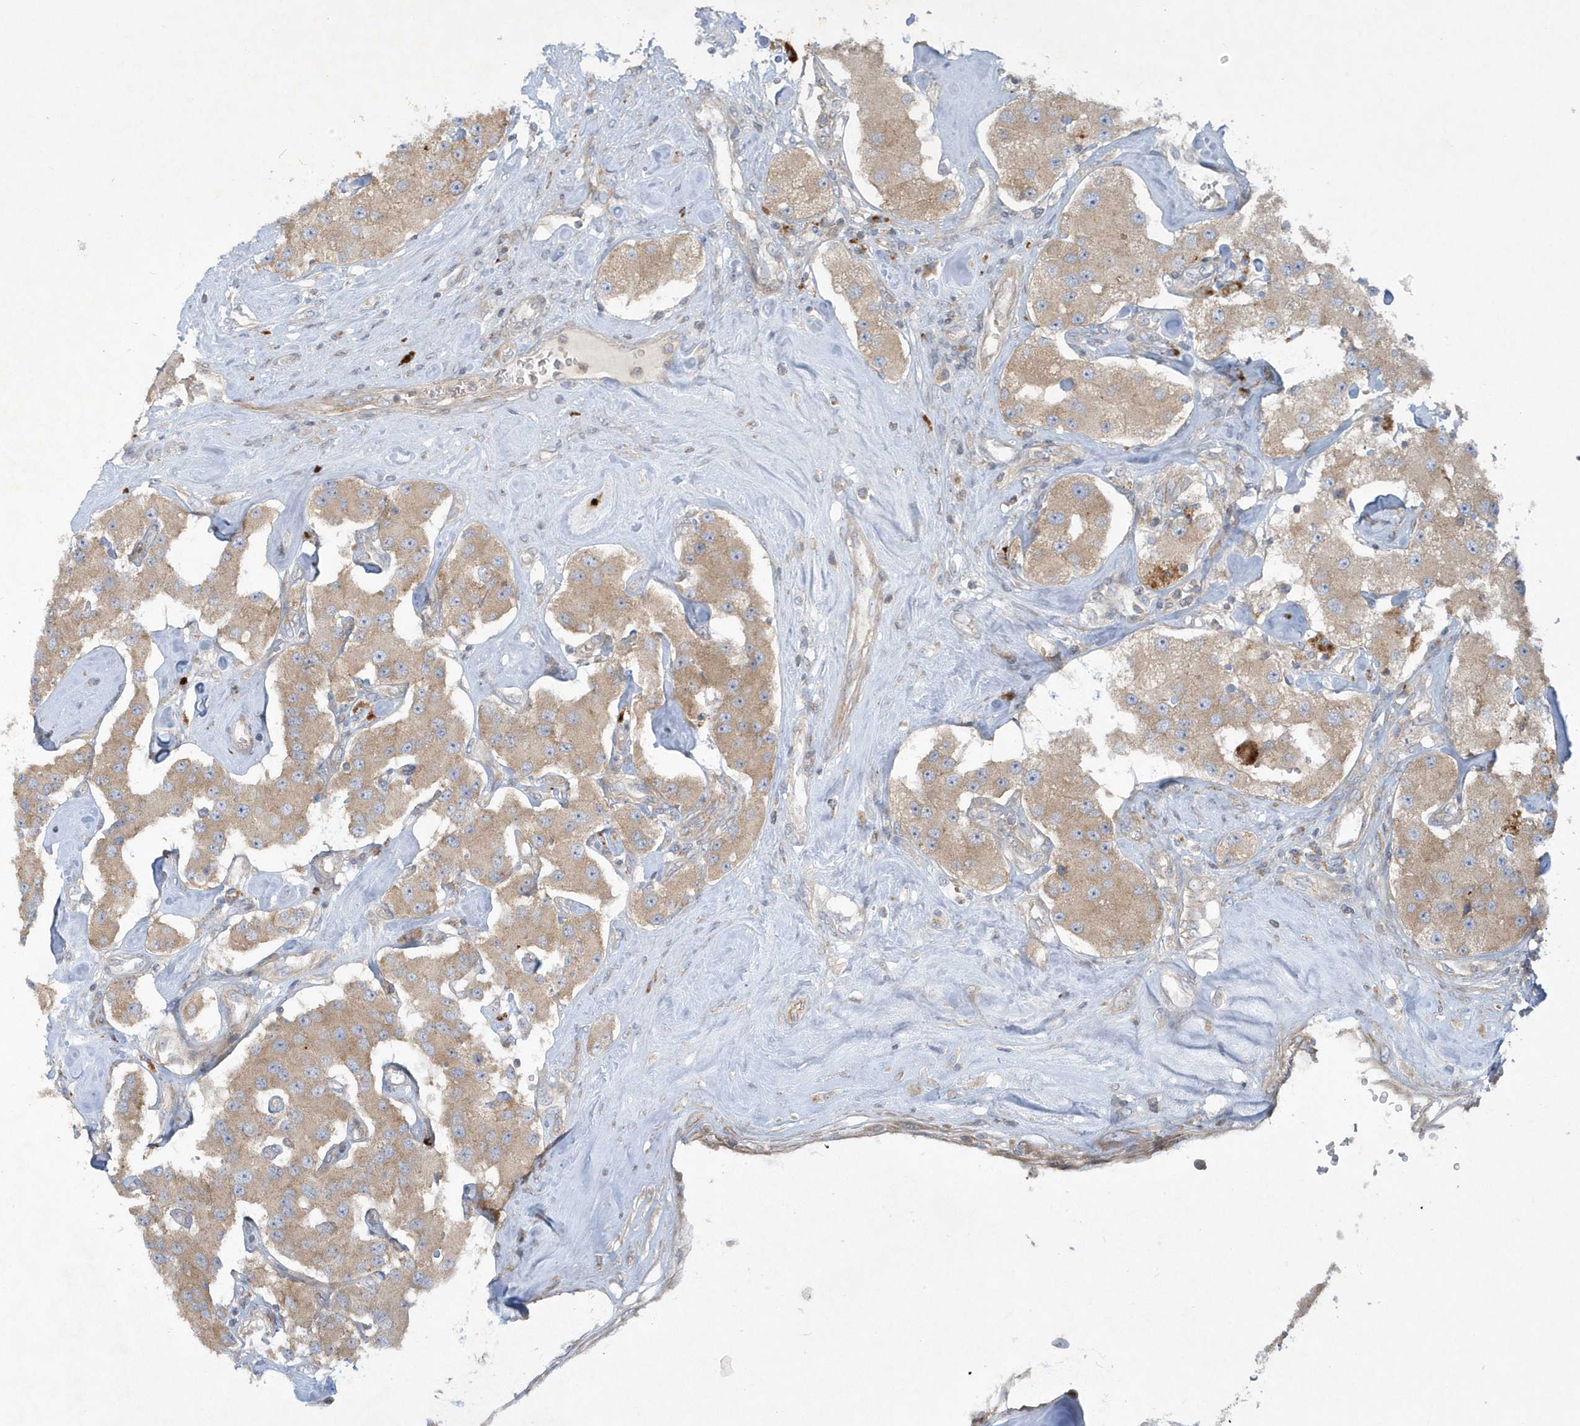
{"staining": {"intensity": "weak", "quantity": ">75%", "location": "cytoplasmic/membranous"}, "tissue": "carcinoid", "cell_type": "Tumor cells", "image_type": "cancer", "snomed": [{"axis": "morphology", "description": "Carcinoid, malignant, NOS"}, {"axis": "topography", "description": "Pancreas"}], "caption": "Immunohistochemistry (IHC) photomicrograph of neoplastic tissue: carcinoid (malignant) stained using IHC demonstrates low levels of weak protein expression localized specifically in the cytoplasmic/membranous of tumor cells, appearing as a cytoplasmic/membranous brown color.", "gene": "CNOT10", "patient": {"sex": "male", "age": 41}}